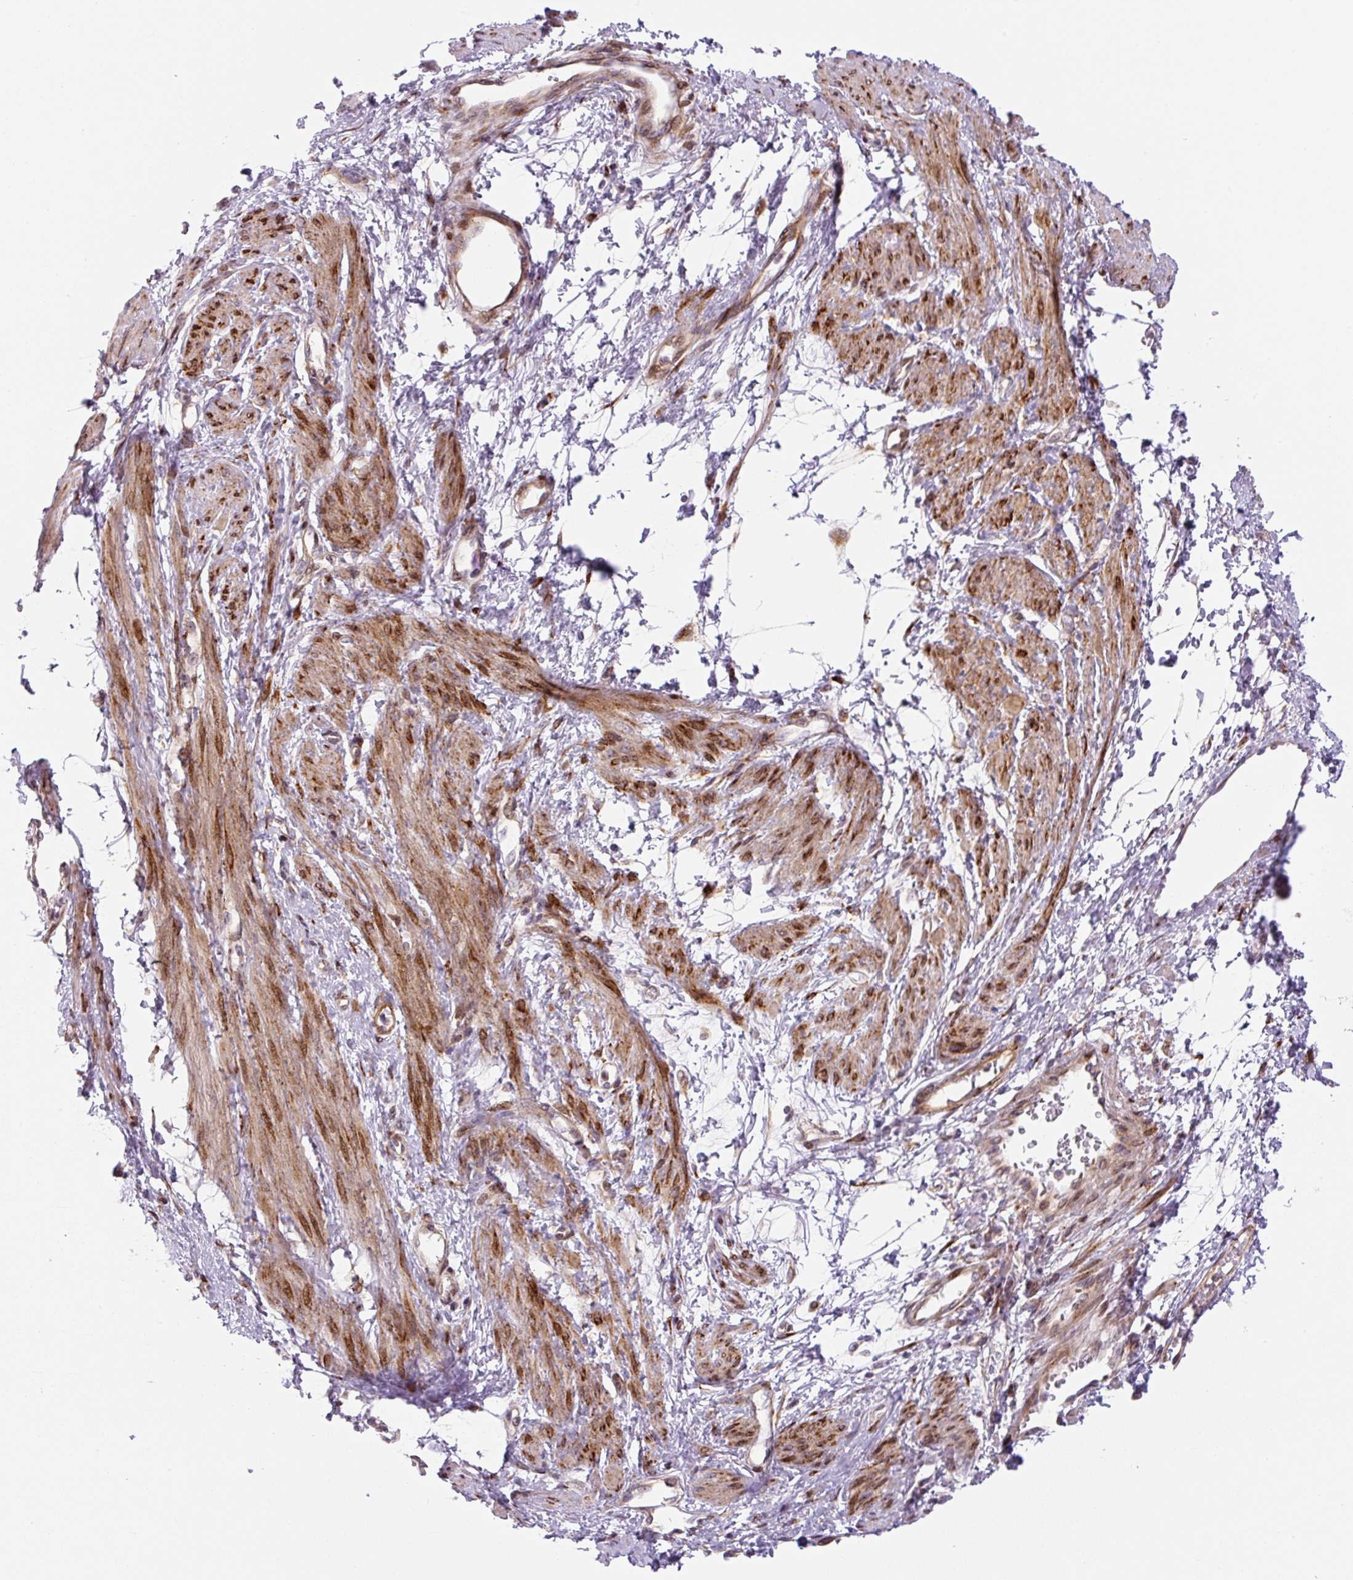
{"staining": {"intensity": "moderate", "quantity": "25%-75%", "location": "cytoplasmic/membranous"}, "tissue": "smooth muscle", "cell_type": "Smooth muscle cells", "image_type": "normal", "snomed": [{"axis": "morphology", "description": "Normal tissue, NOS"}, {"axis": "topography", "description": "Smooth muscle"}, {"axis": "topography", "description": "Uterus"}], "caption": "High-magnification brightfield microscopy of unremarkable smooth muscle stained with DAB (3,3'-diaminobenzidine) (brown) and counterstained with hematoxylin (blue). smooth muscle cells exhibit moderate cytoplasmic/membranous expression is identified in approximately25%-75% of cells.", "gene": "DISP3", "patient": {"sex": "female", "age": 39}}